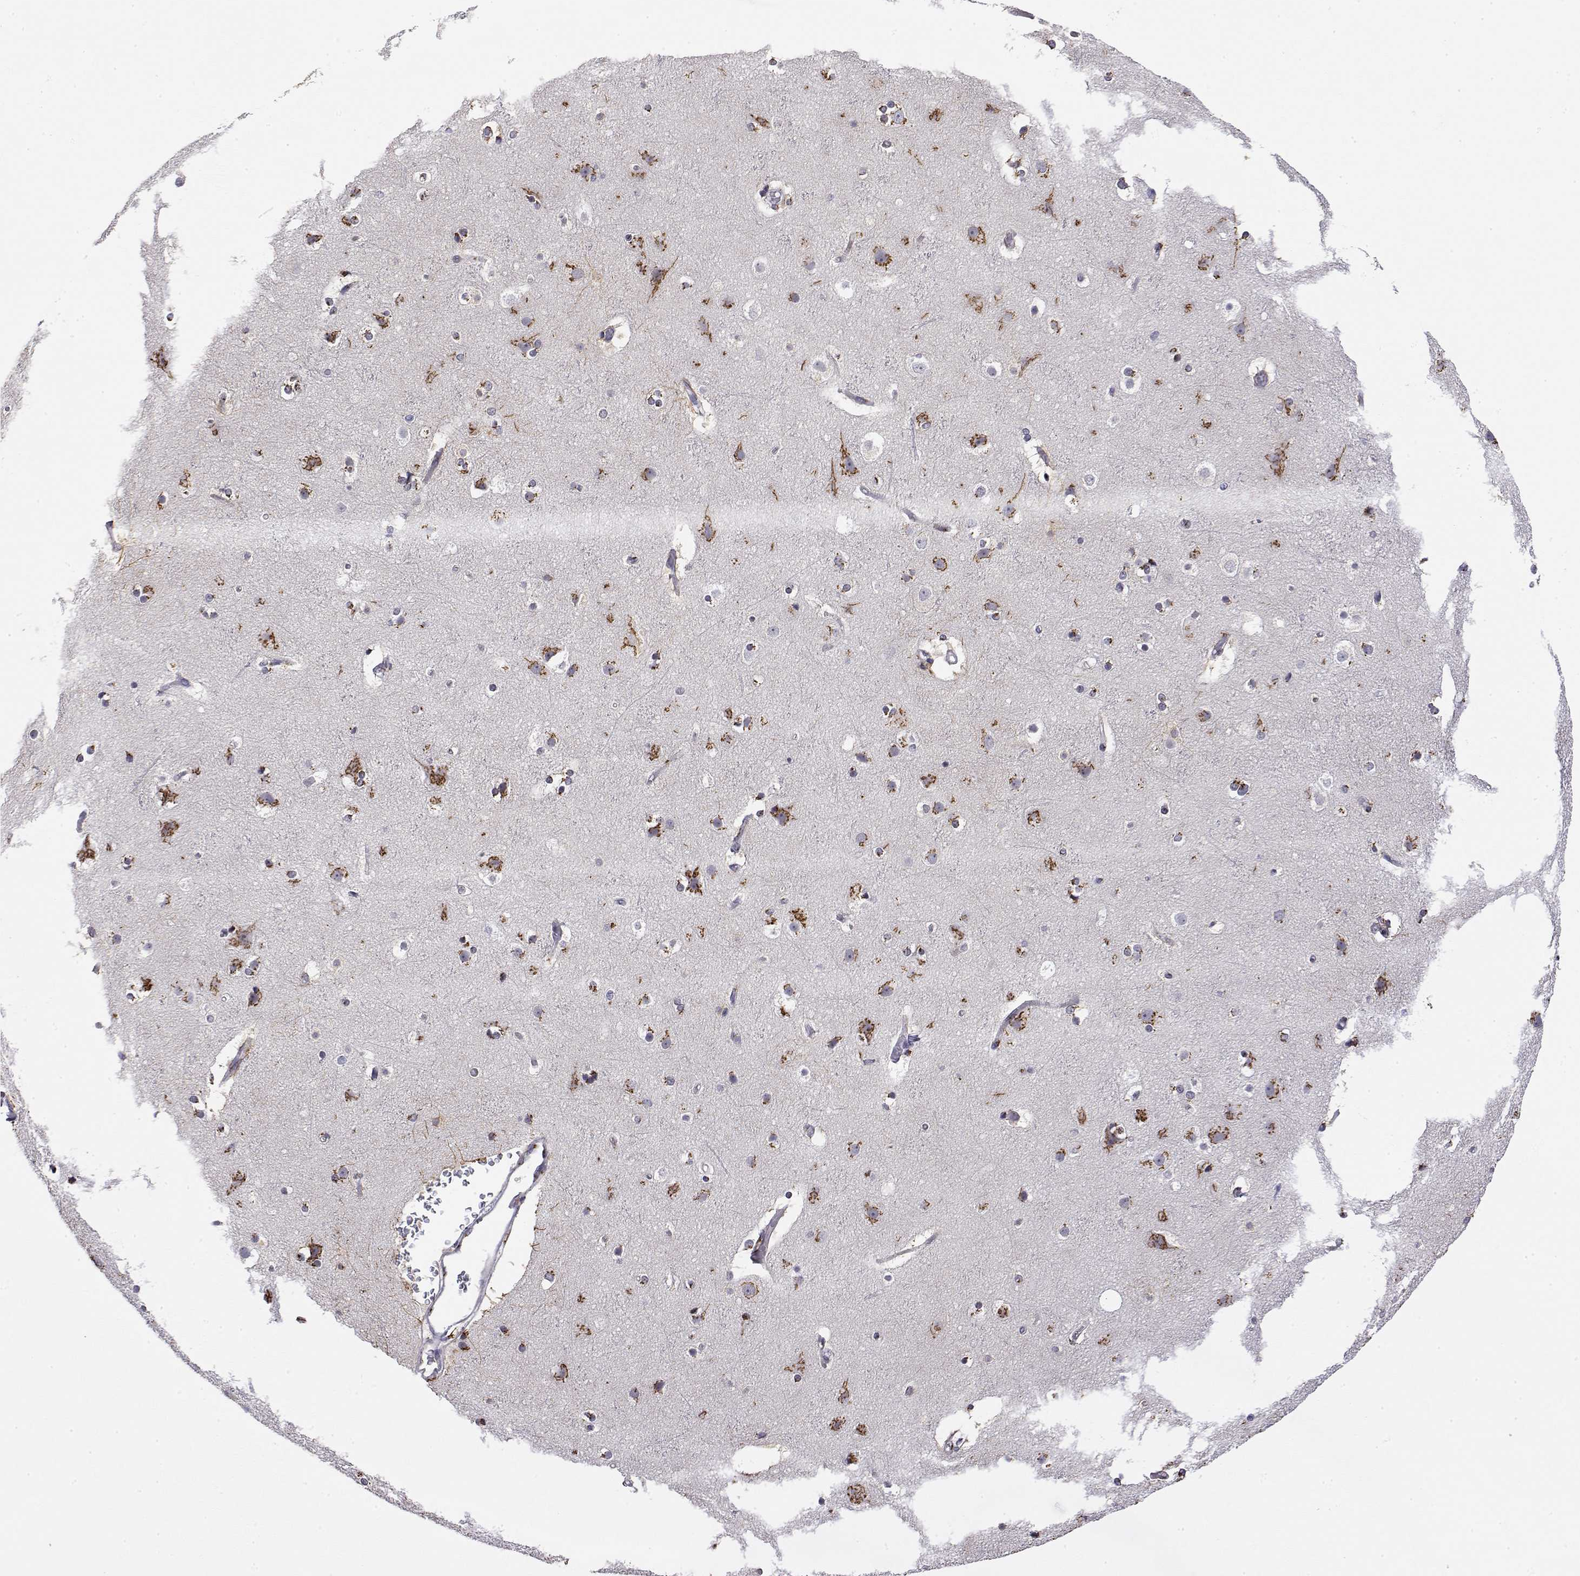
{"staining": {"intensity": "negative", "quantity": "none", "location": "none"}, "tissue": "cerebral cortex", "cell_type": "Endothelial cells", "image_type": "normal", "snomed": [{"axis": "morphology", "description": "Normal tissue, NOS"}, {"axis": "topography", "description": "Cerebral cortex"}], "caption": "A high-resolution micrograph shows immunohistochemistry staining of benign cerebral cortex, which exhibits no significant positivity in endothelial cells.", "gene": "YIPF3", "patient": {"sex": "female", "age": 52}}